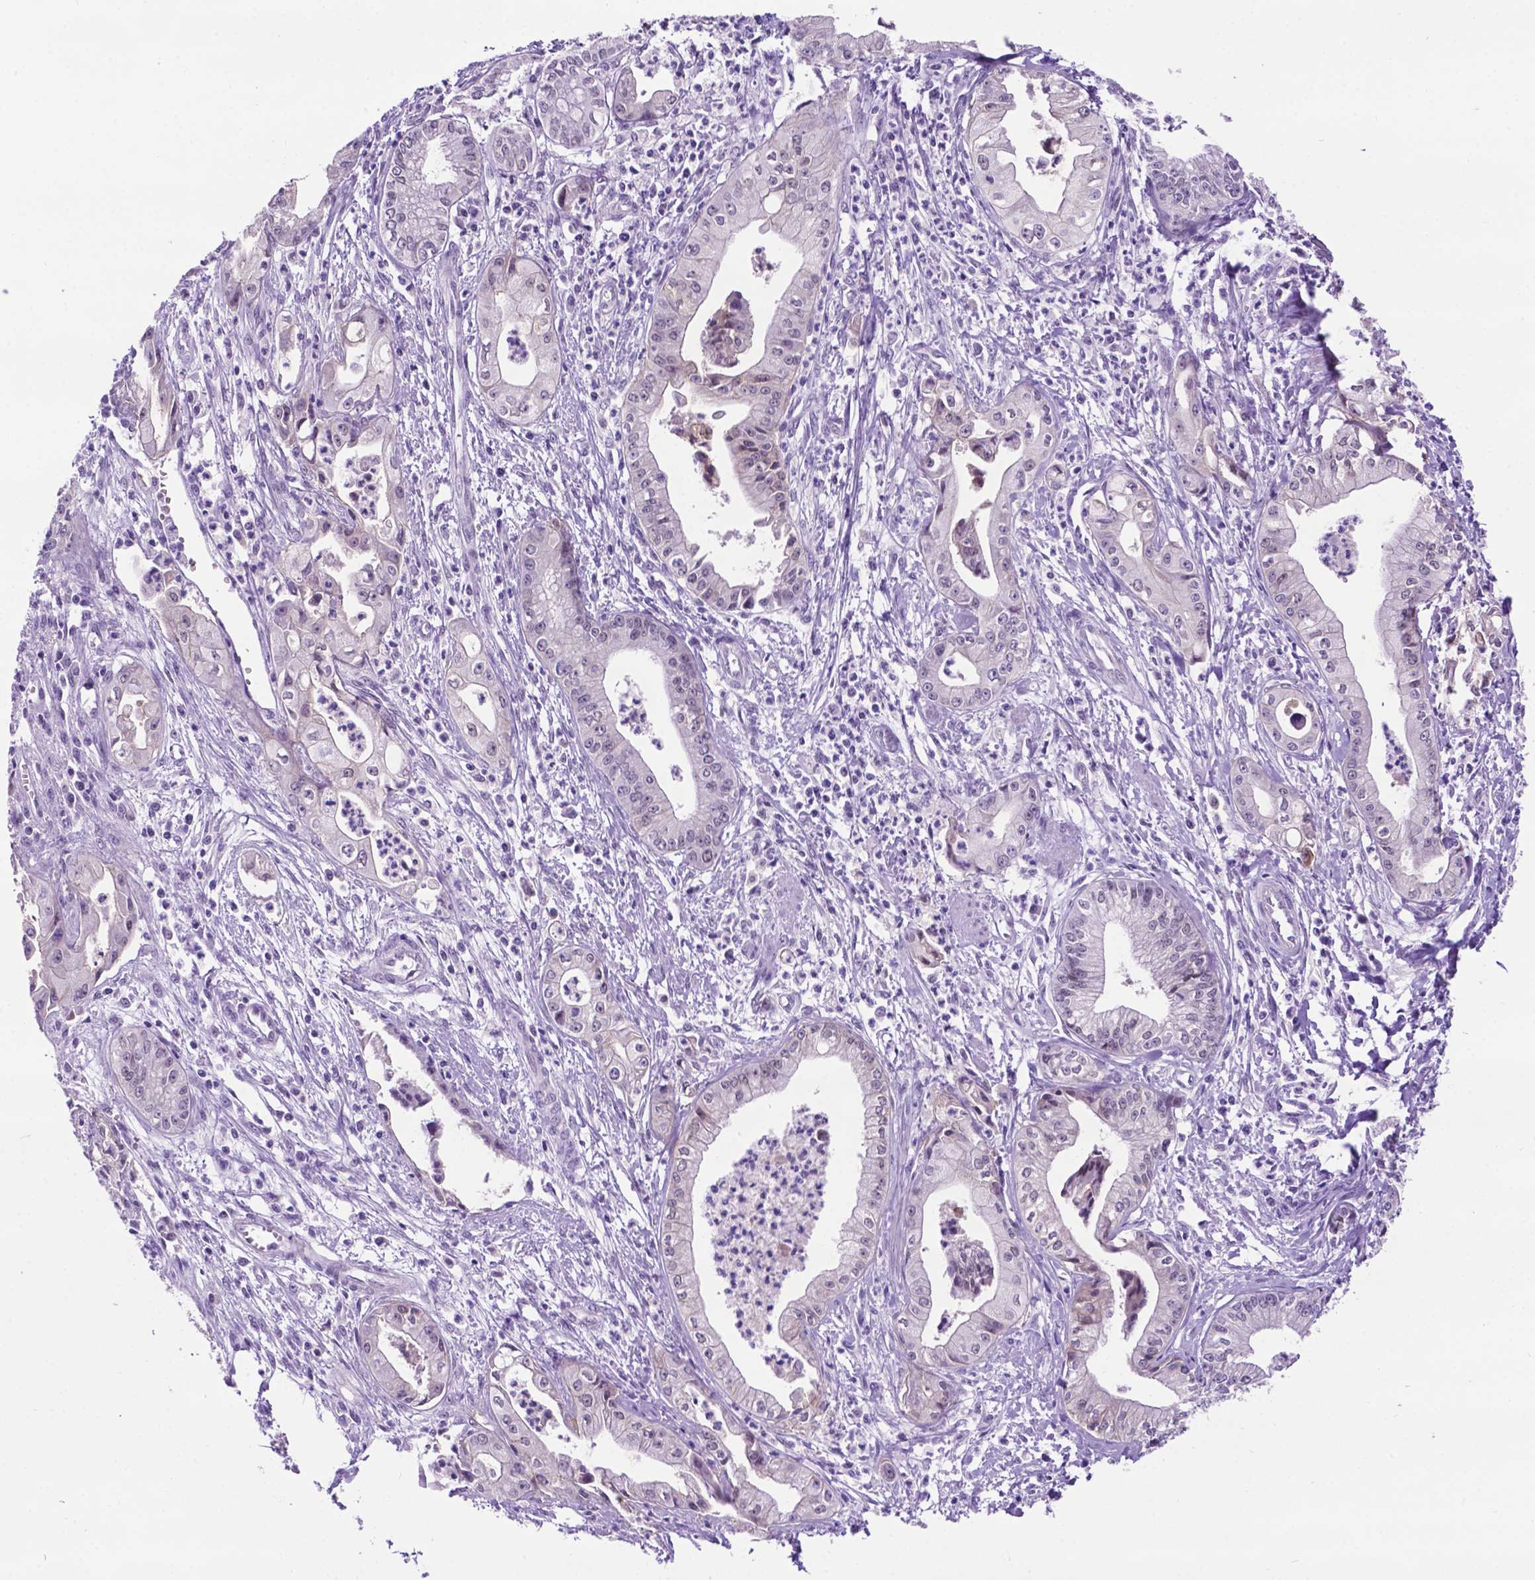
{"staining": {"intensity": "weak", "quantity": "<25%", "location": "cytoplasmic/membranous"}, "tissue": "pancreatic cancer", "cell_type": "Tumor cells", "image_type": "cancer", "snomed": [{"axis": "morphology", "description": "Adenocarcinoma, NOS"}, {"axis": "topography", "description": "Pancreas"}], "caption": "Immunohistochemistry (IHC) photomicrograph of neoplastic tissue: pancreatic adenocarcinoma stained with DAB demonstrates no significant protein expression in tumor cells. (Brightfield microscopy of DAB (3,3'-diaminobenzidine) IHC at high magnification).", "gene": "TACSTD2", "patient": {"sex": "female", "age": 65}}